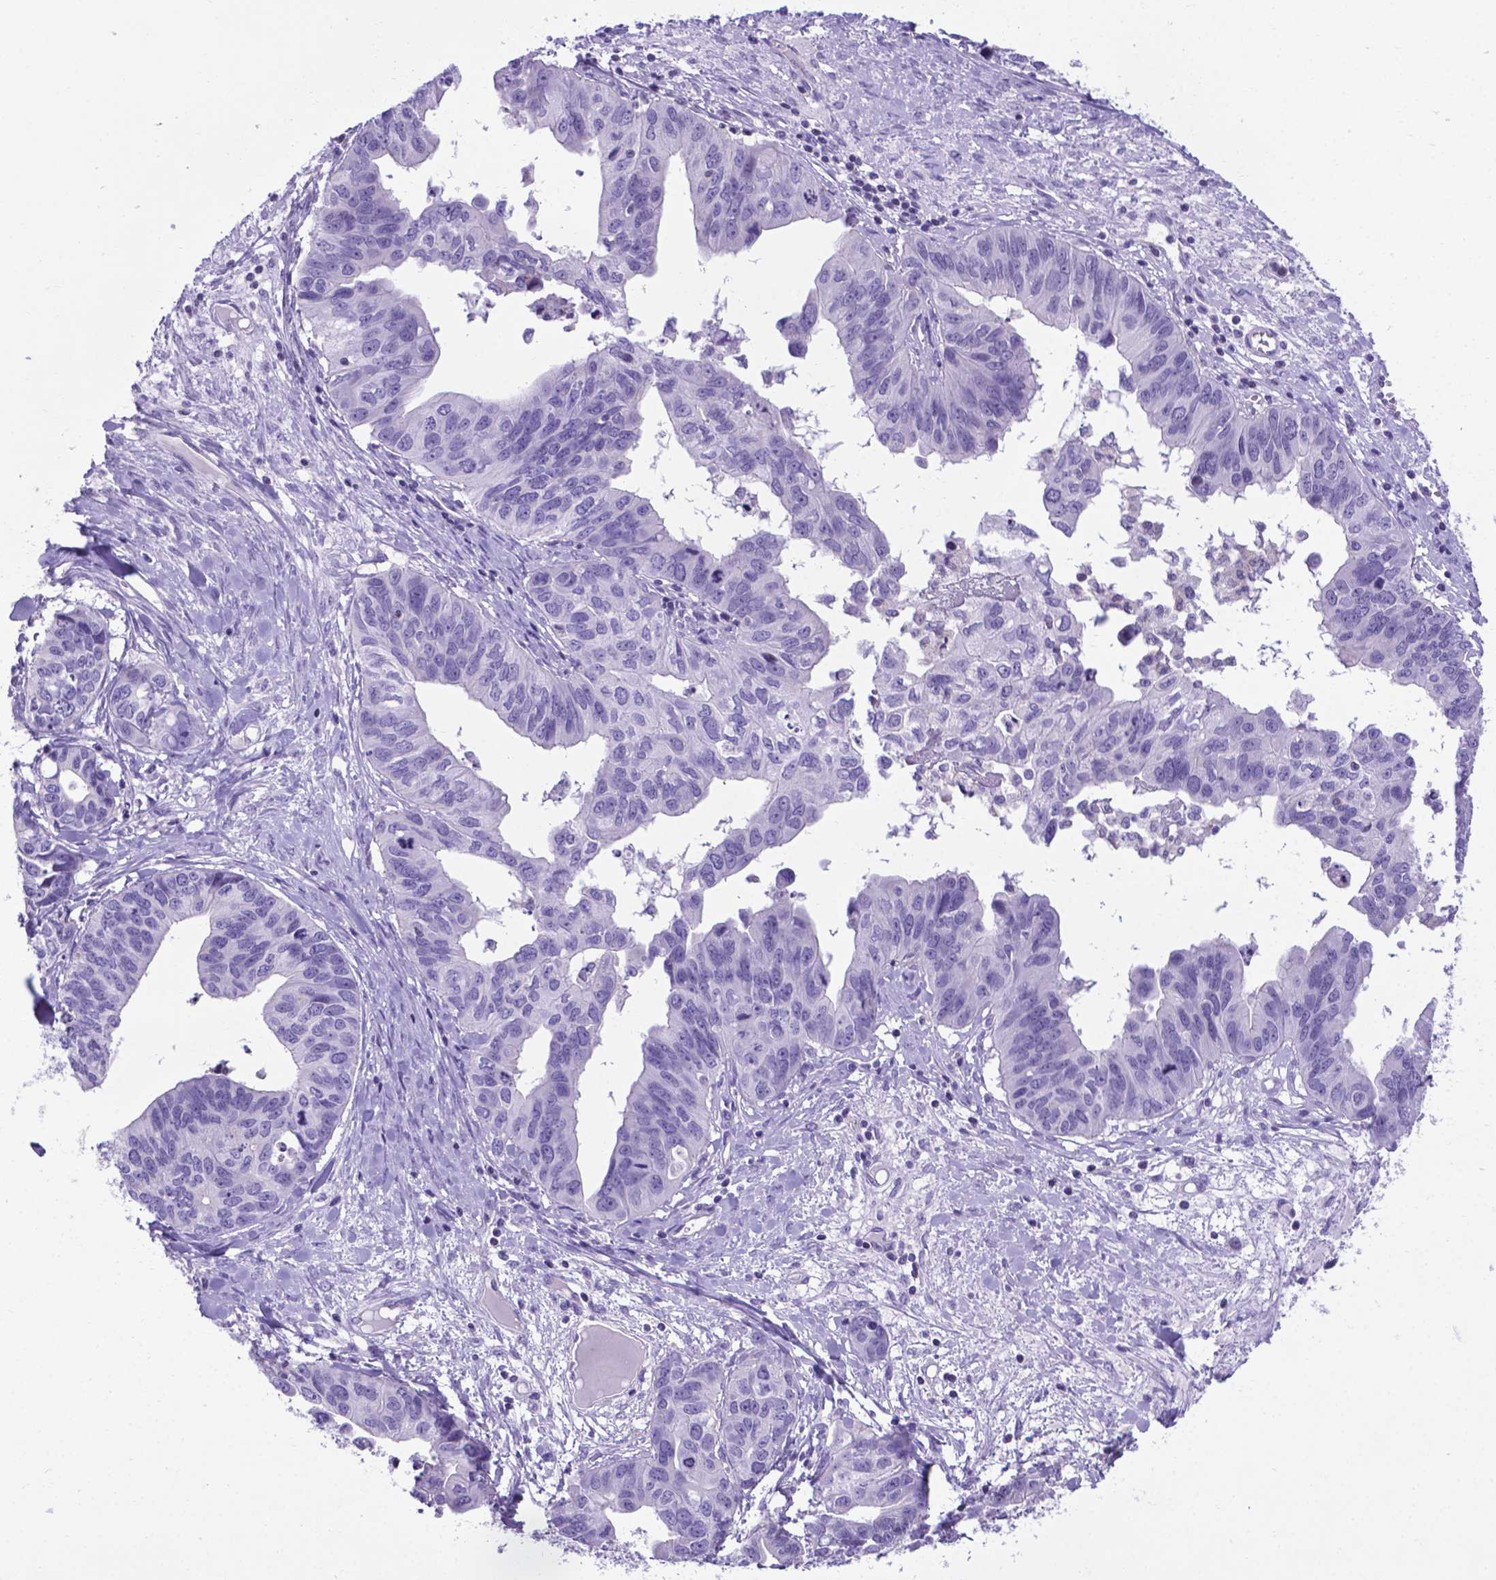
{"staining": {"intensity": "negative", "quantity": "none", "location": "none"}, "tissue": "ovarian cancer", "cell_type": "Tumor cells", "image_type": "cancer", "snomed": [{"axis": "morphology", "description": "Cystadenocarcinoma, mucinous, NOS"}, {"axis": "topography", "description": "Ovary"}], "caption": "Protein analysis of ovarian mucinous cystadenocarcinoma shows no significant staining in tumor cells.", "gene": "POU3F3", "patient": {"sex": "female", "age": 76}}